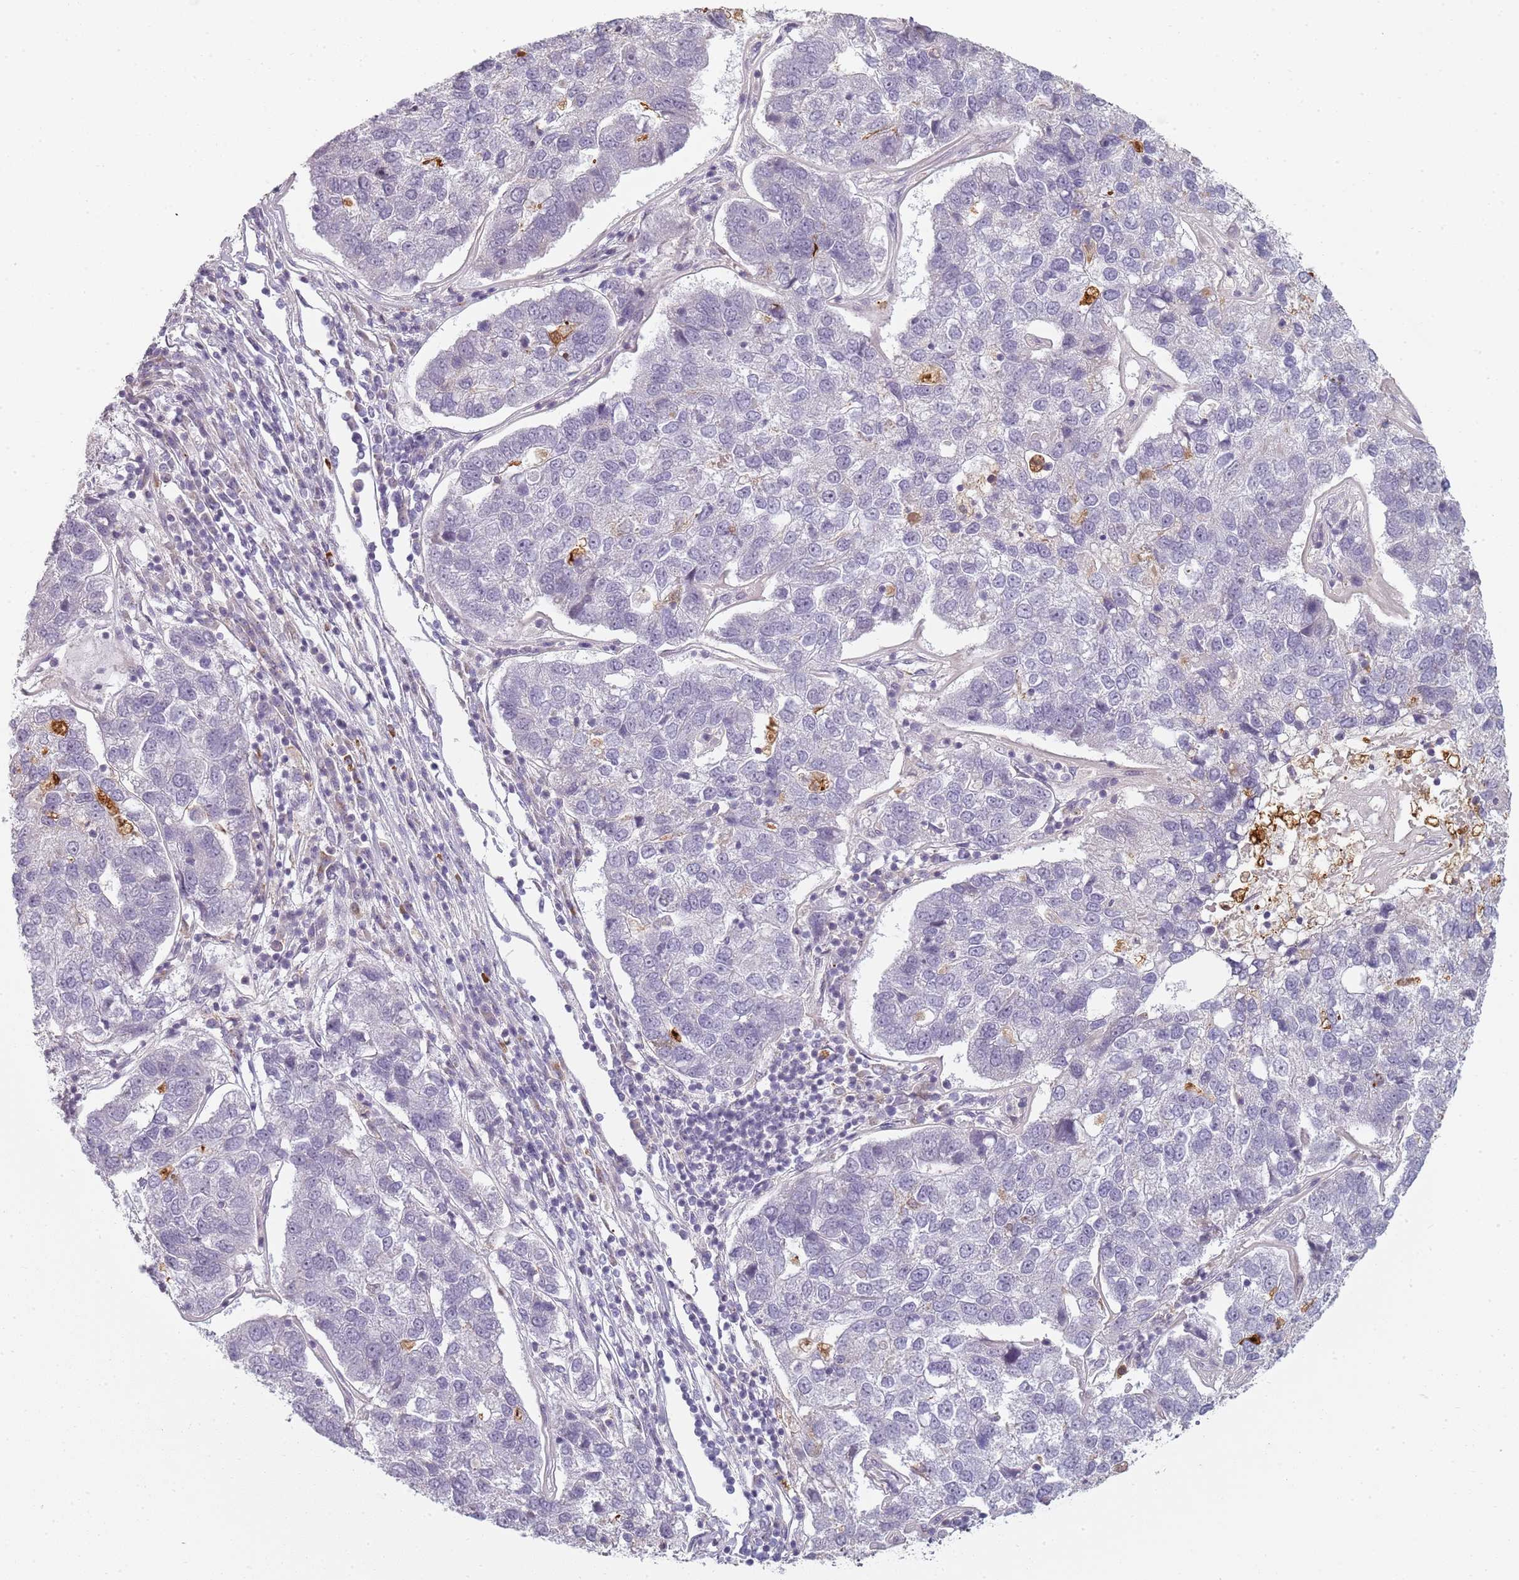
{"staining": {"intensity": "negative", "quantity": "none", "location": "none"}, "tissue": "pancreatic cancer", "cell_type": "Tumor cells", "image_type": "cancer", "snomed": [{"axis": "morphology", "description": "Adenocarcinoma, NOS"}, {"axis": "topography", "description": "Pancreas"}], "caption": "Immunohistochemistry (IHC) histopathology image of neoplastic tissue: human adenocarcinoma (pancreatic) stained with DAB exhibits no significant protein positivity in tumor cells.", "gene": "CC2D2B", "patient": {"sex": "female", "age": 61}}